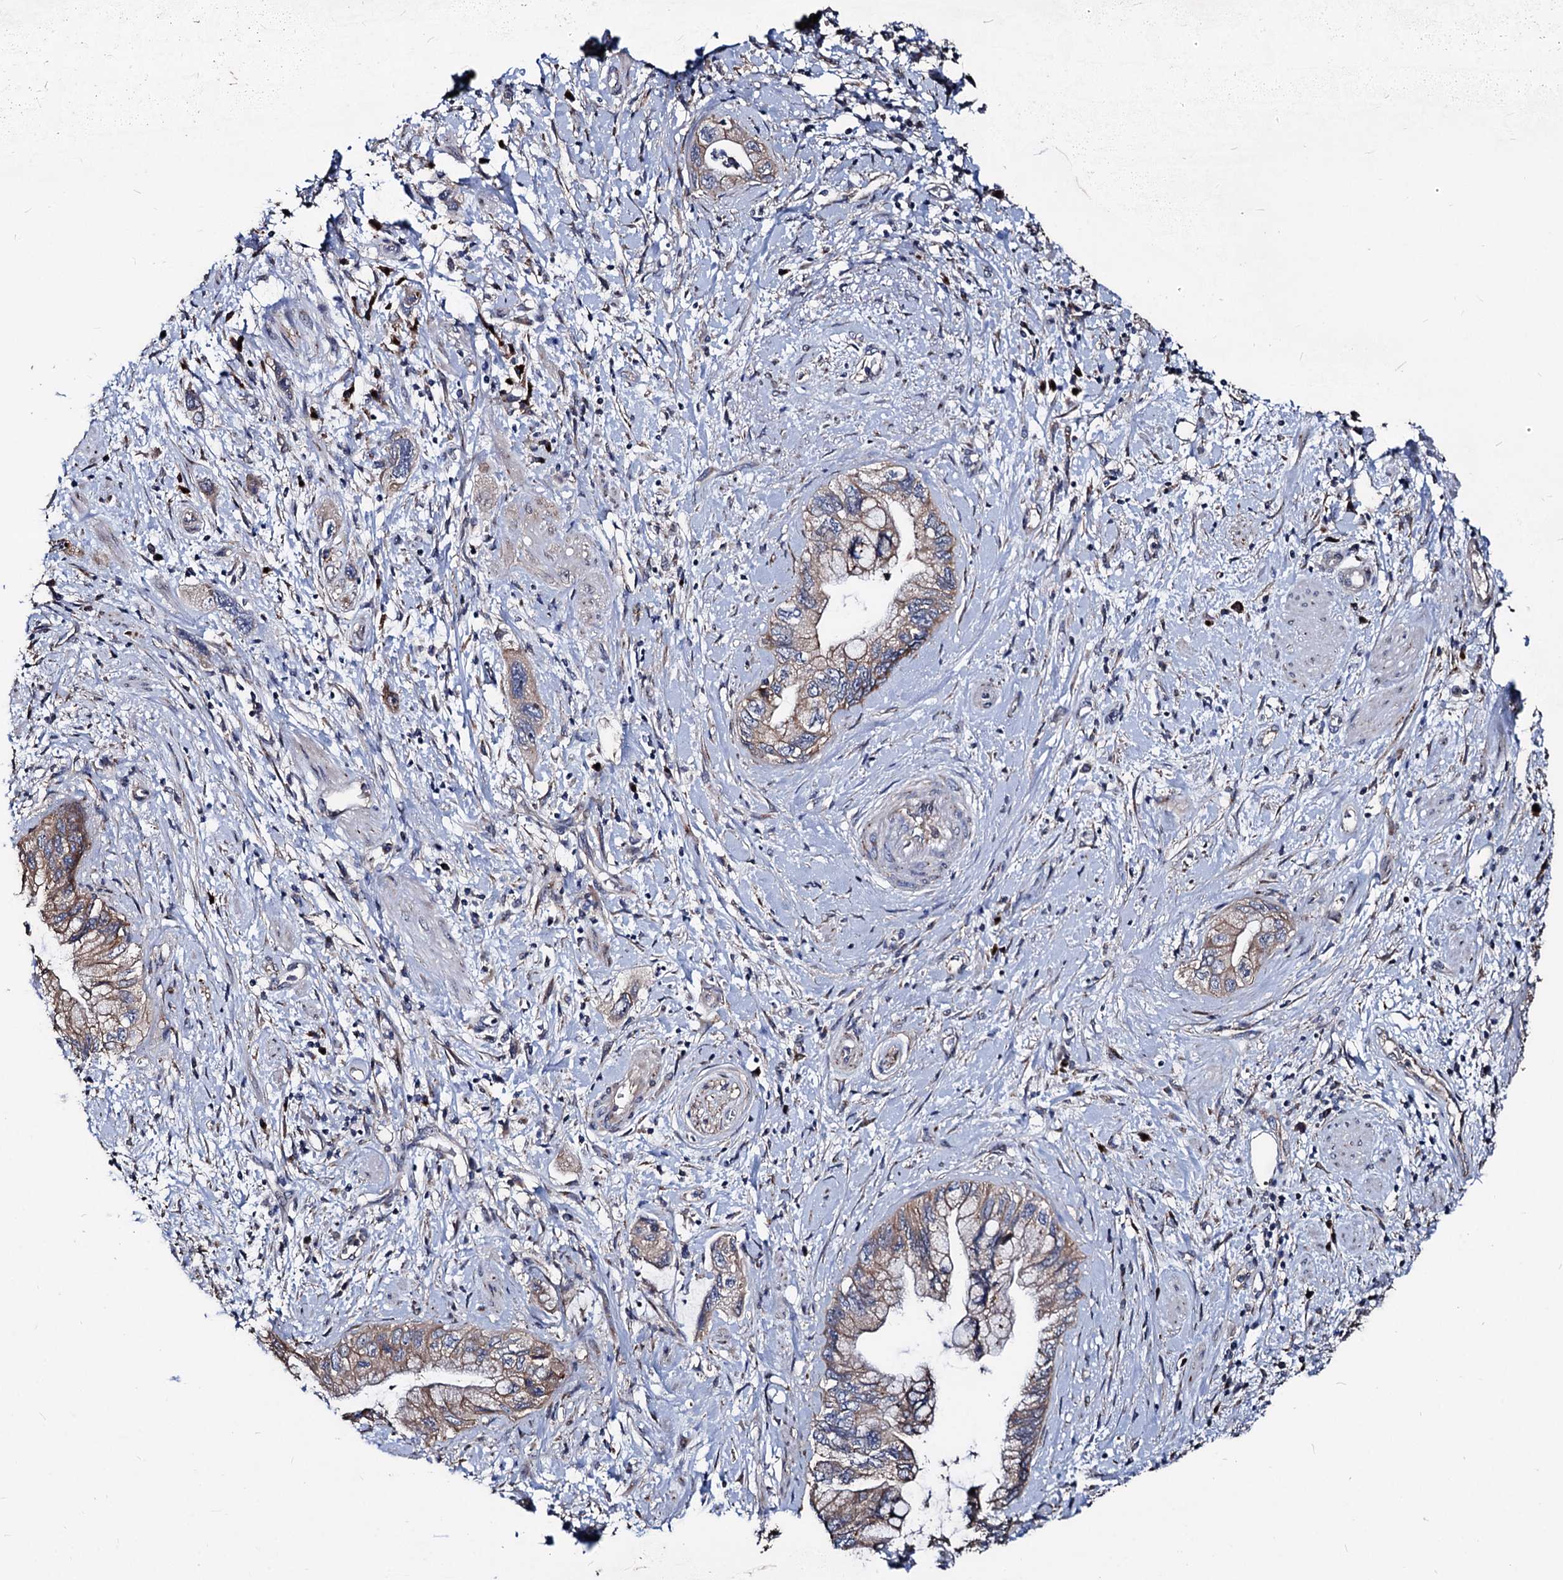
{"staining": {"intensity": "moderate", "quantity": "25%-75%", "location": "cytoplasmic/membranous"}, "tissue": "pancreatic cancer", "cell_type": "Tumor cells", "image_type": "cancer", "snomed": [{"axis": "morphology", "description": "Adenocarcinoma, NOS"}, {"axis": "topography", "description": "Pancreas"}], "caption": "This is an image of IHC staining of pancreatic cancer, which shows moderate positivity in the cytoplasmic/membranous of tumor cells.", "gene": "SMAGP", "patient": {"sex": "female", "age": 73}}